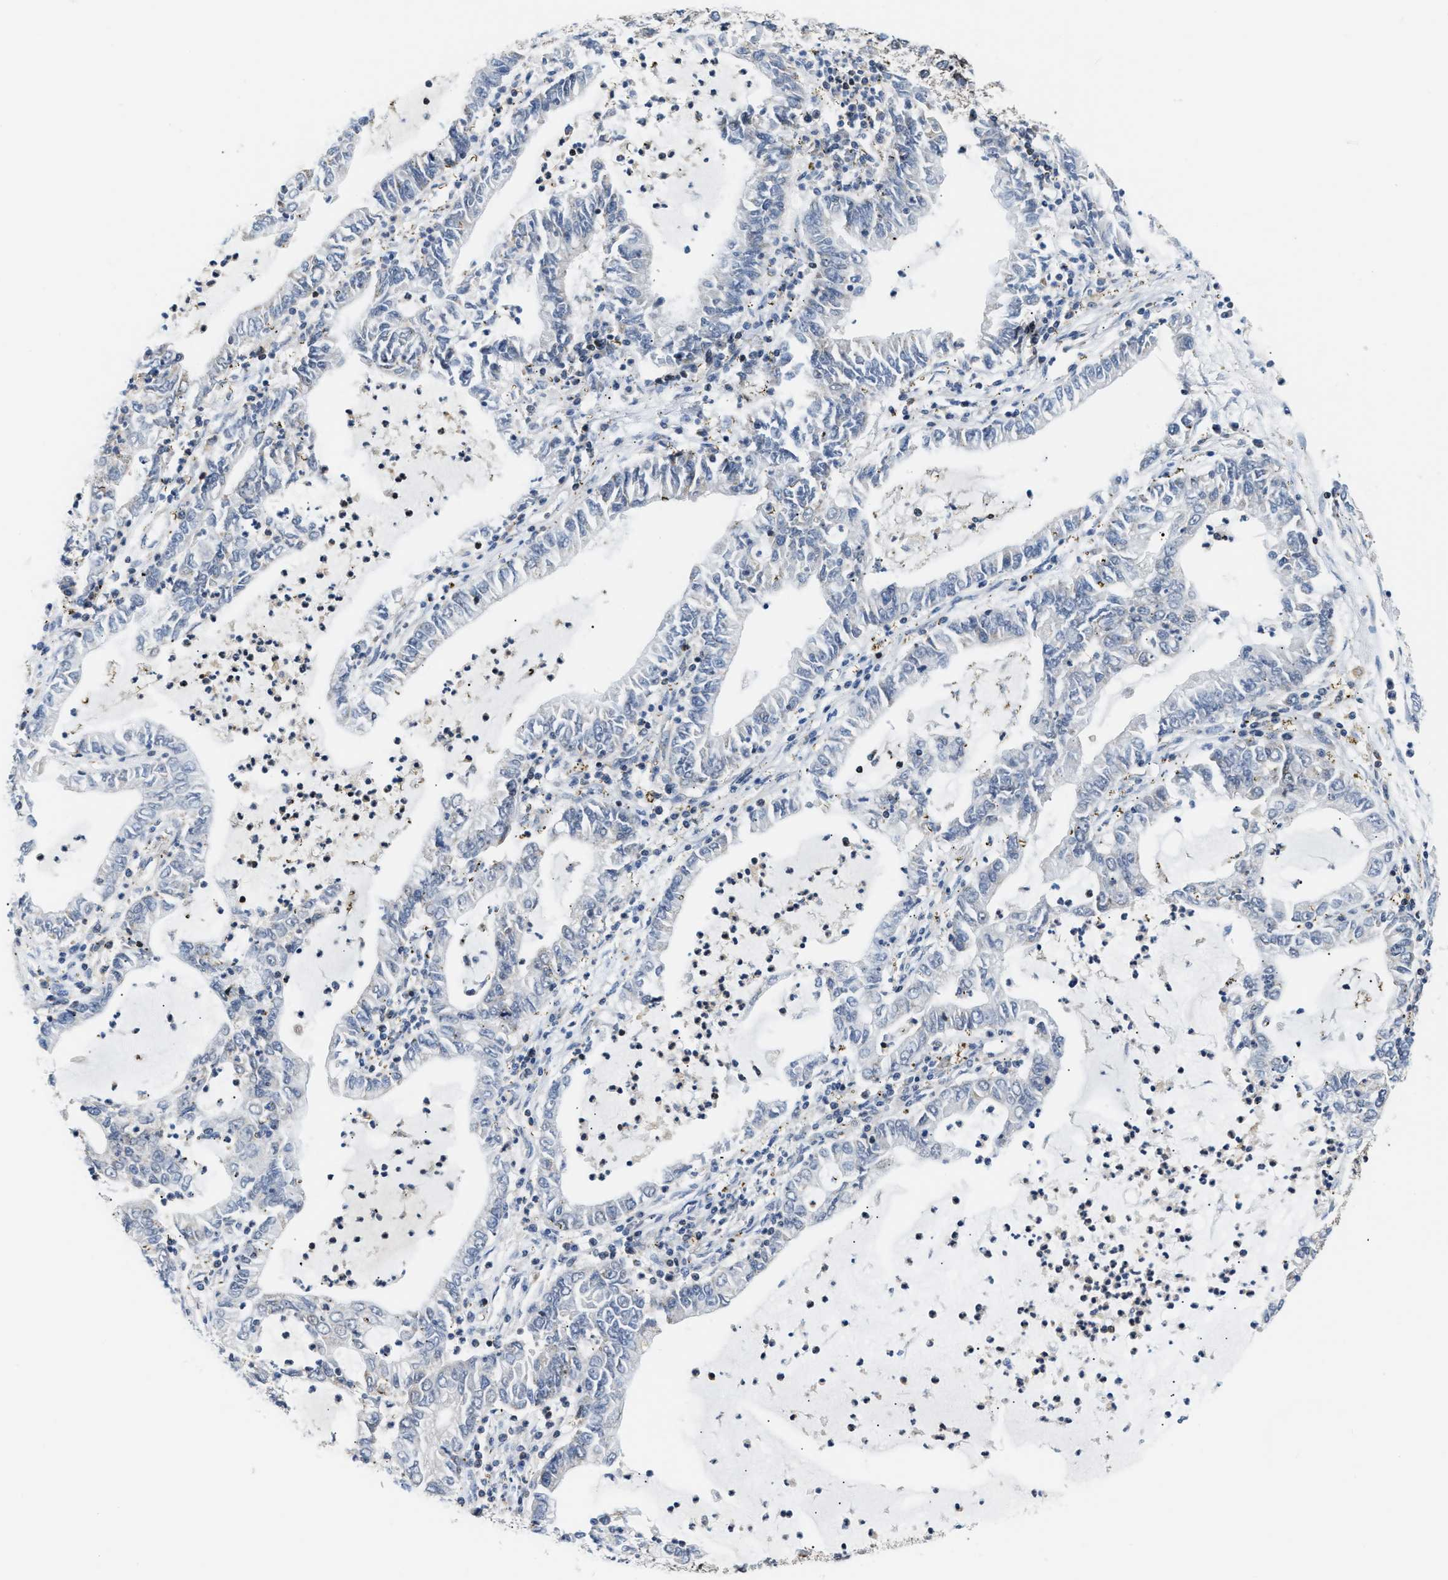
{"staining": {"intensity": "weak", "quantity": "<25%", "location": "nuclear"}, "tissue": "lung cancer", "cell_type": "Tumor cells", "image_type": "cancer", "snomed": [{"axis": "morphology", "description": "Adenocarcinoma, NOS"}, {"axis": "topography", "description": "Lung"}], "caption": "This histopathology image is of lung cancer (adenocarcinoma) stained with immunohistochemistry to label a protein in brown with the nuclei are counter-stained blue. There is no positivity in tumor cells. Nuclei are stained in blue.", "gene": "STK10", "patient": {"sex": "female", "age": 51}}